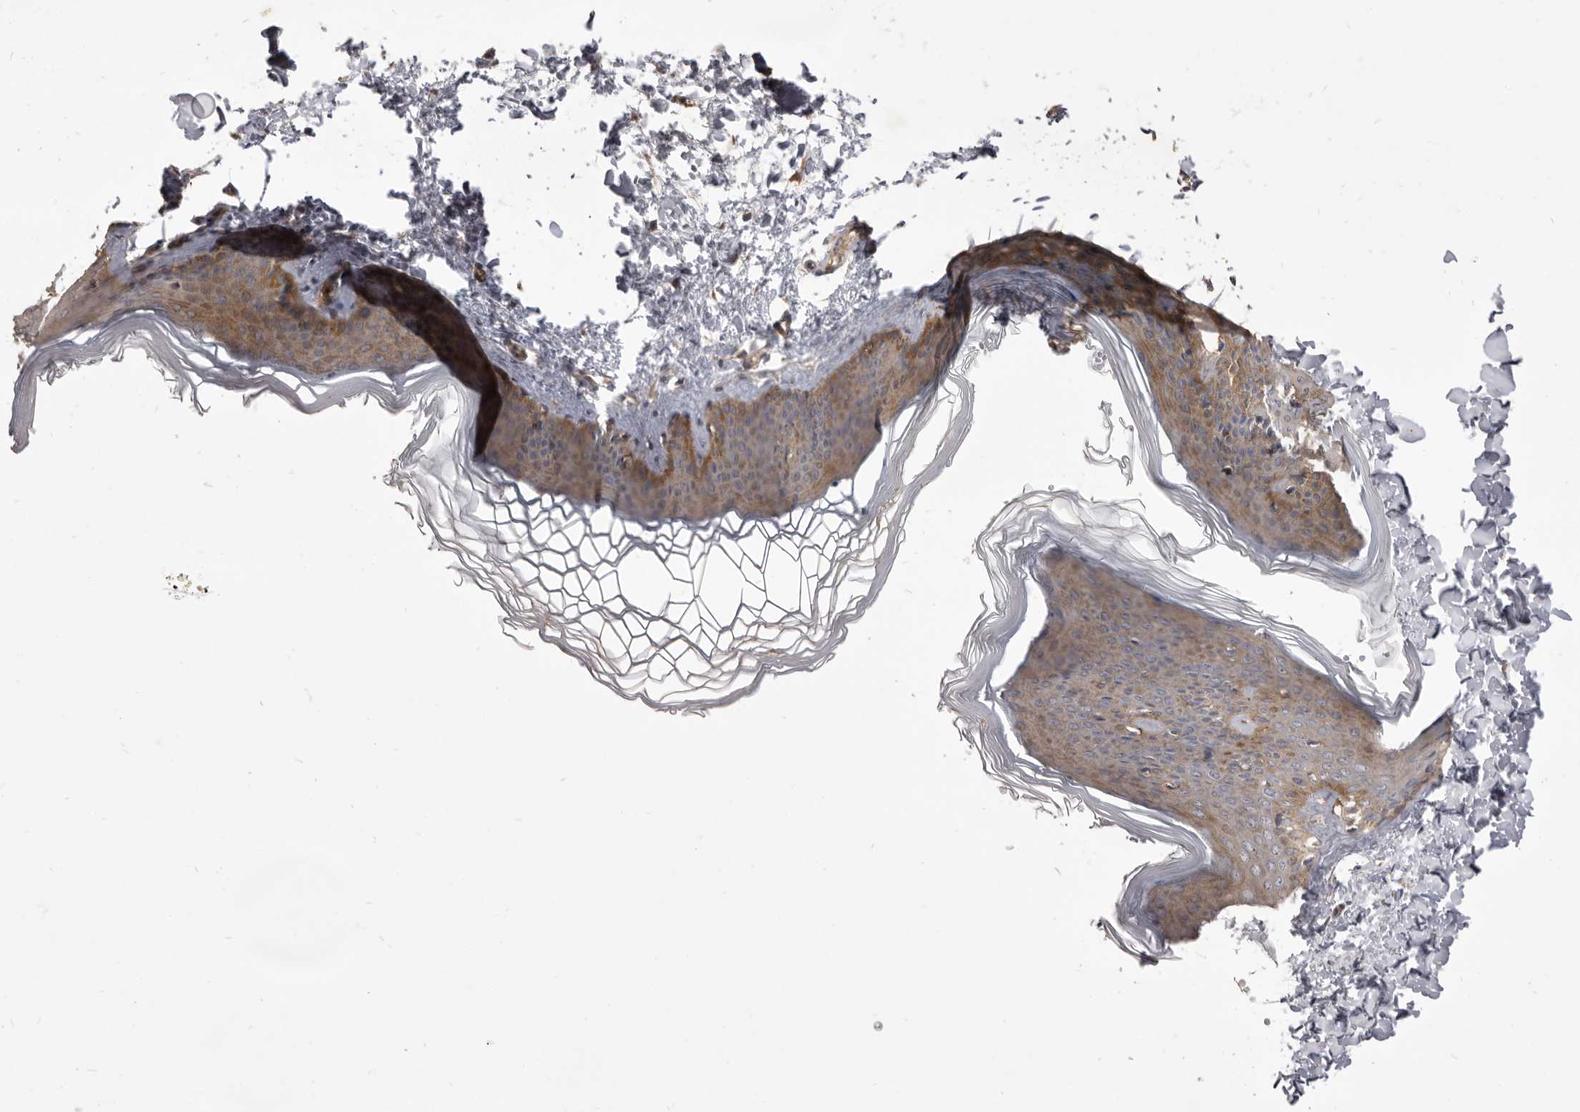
{"staining": {"intensity": "negative", "quantity": "none", "location": "none"}, "tissue": "skin", "cell_type": "Fibroblasts", "image_type": "normal", "snomed": [{"axis": "morphology", "description": "Normal tissue, NOS"}, {"axis": "topography", "description": "Skin"}], "caption": "A high-resolution photomicrograph shows immunohistochemistry staining of unremarkable skin, which reveals no significant expression in fibroblasts. (Stains: DAB IHC with hematoxylin counter stain, Microscopy: brightfield microscopy at high magnification).", "gene": "VPS45", "patient": {"sex": "female", "age": 27}}